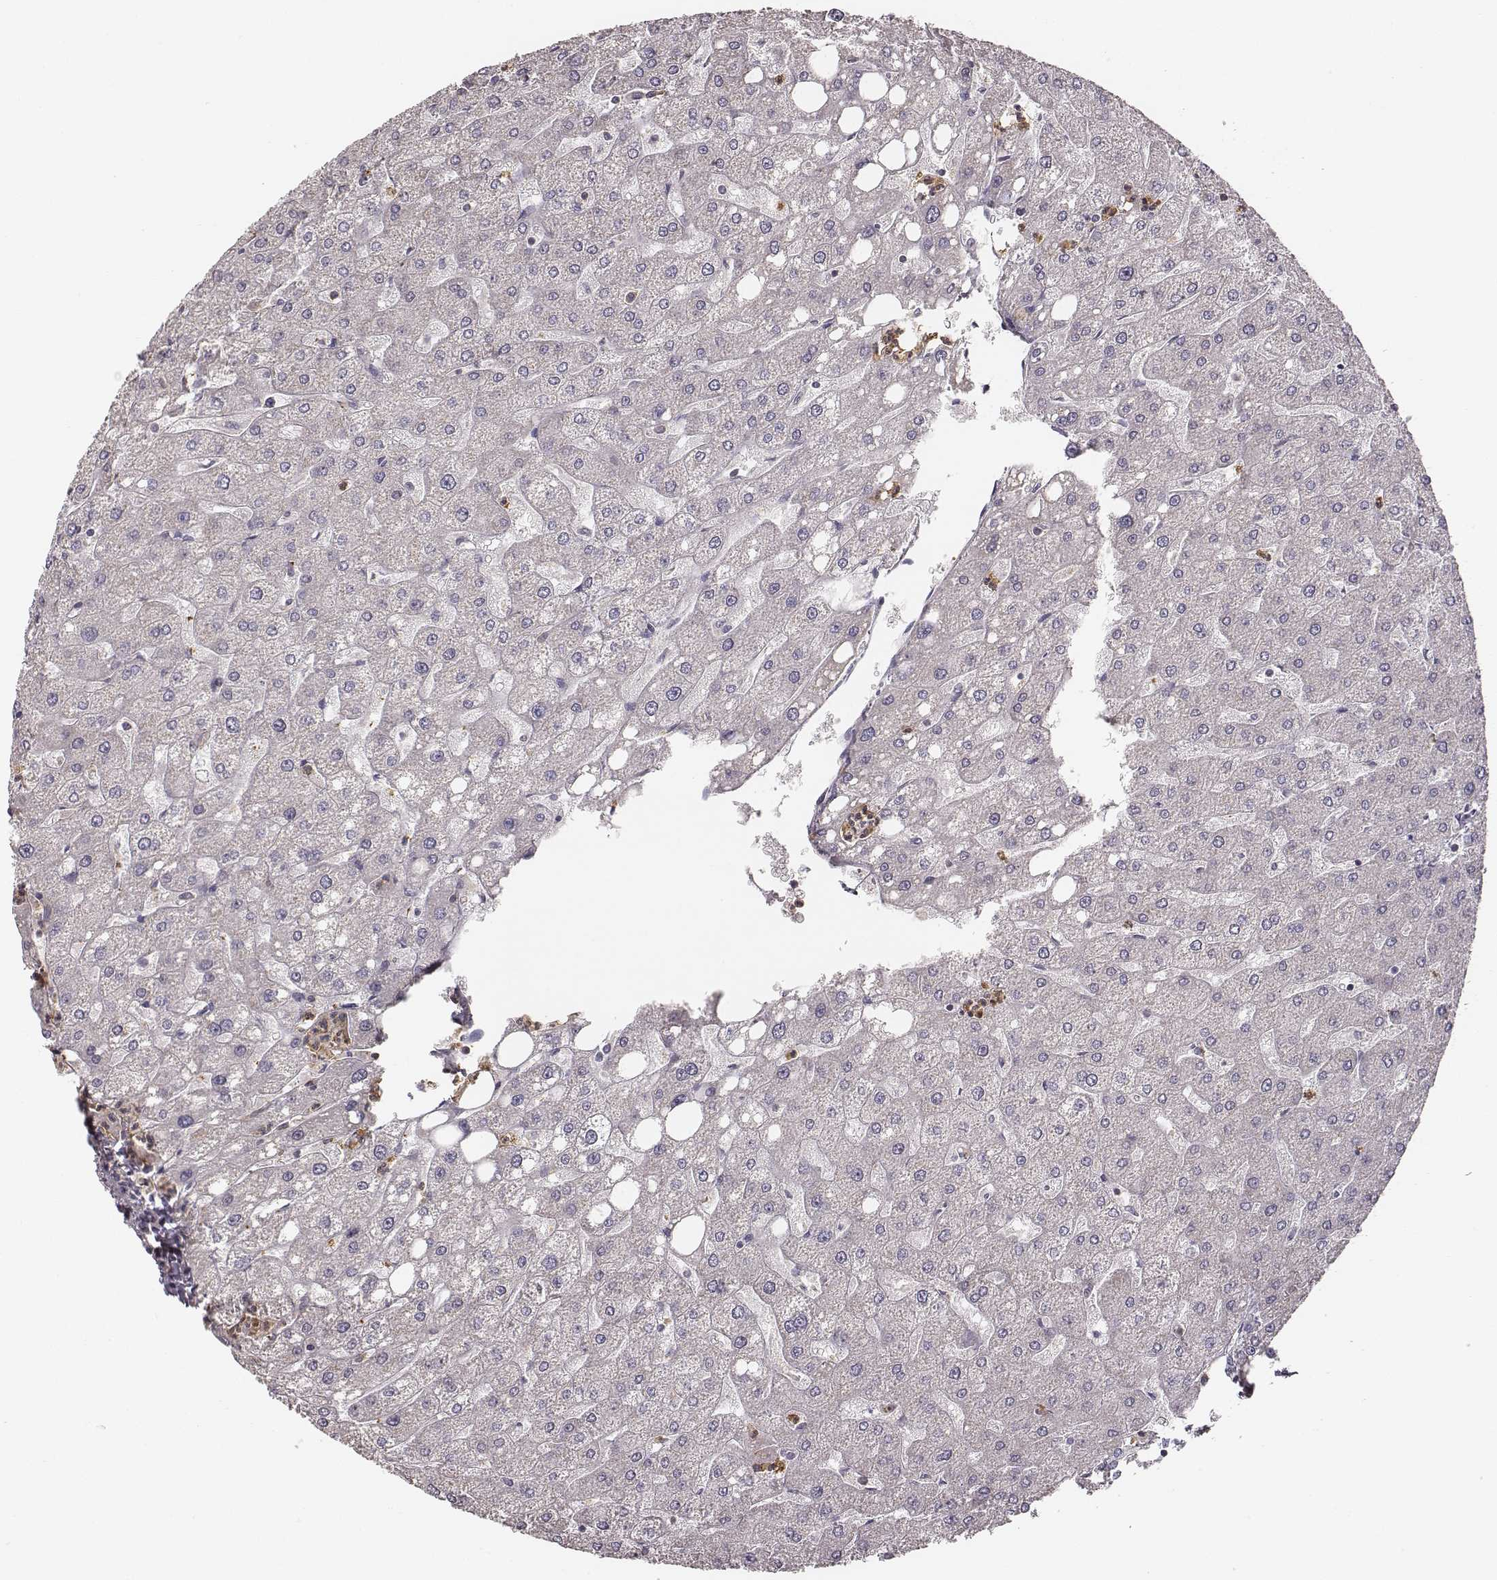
{"staining": {"intensity": "negative", "quantity": "none", "location": "none"}, "tissue": "liver", "cell_type": "Cholangiocytes", "image_type": "normal", "snomed": [{"axis": "morphology", "description": "Normal tissue, NOS"}, {"axis": "topography", "description": "Liver"}], "caption": "Human liver stained for a protein using immunohistochemistry (IHC) displays no positivity in cholangiocytes.", "gene": "ZYX", "patient": {"sex": "male", "age": 67}}